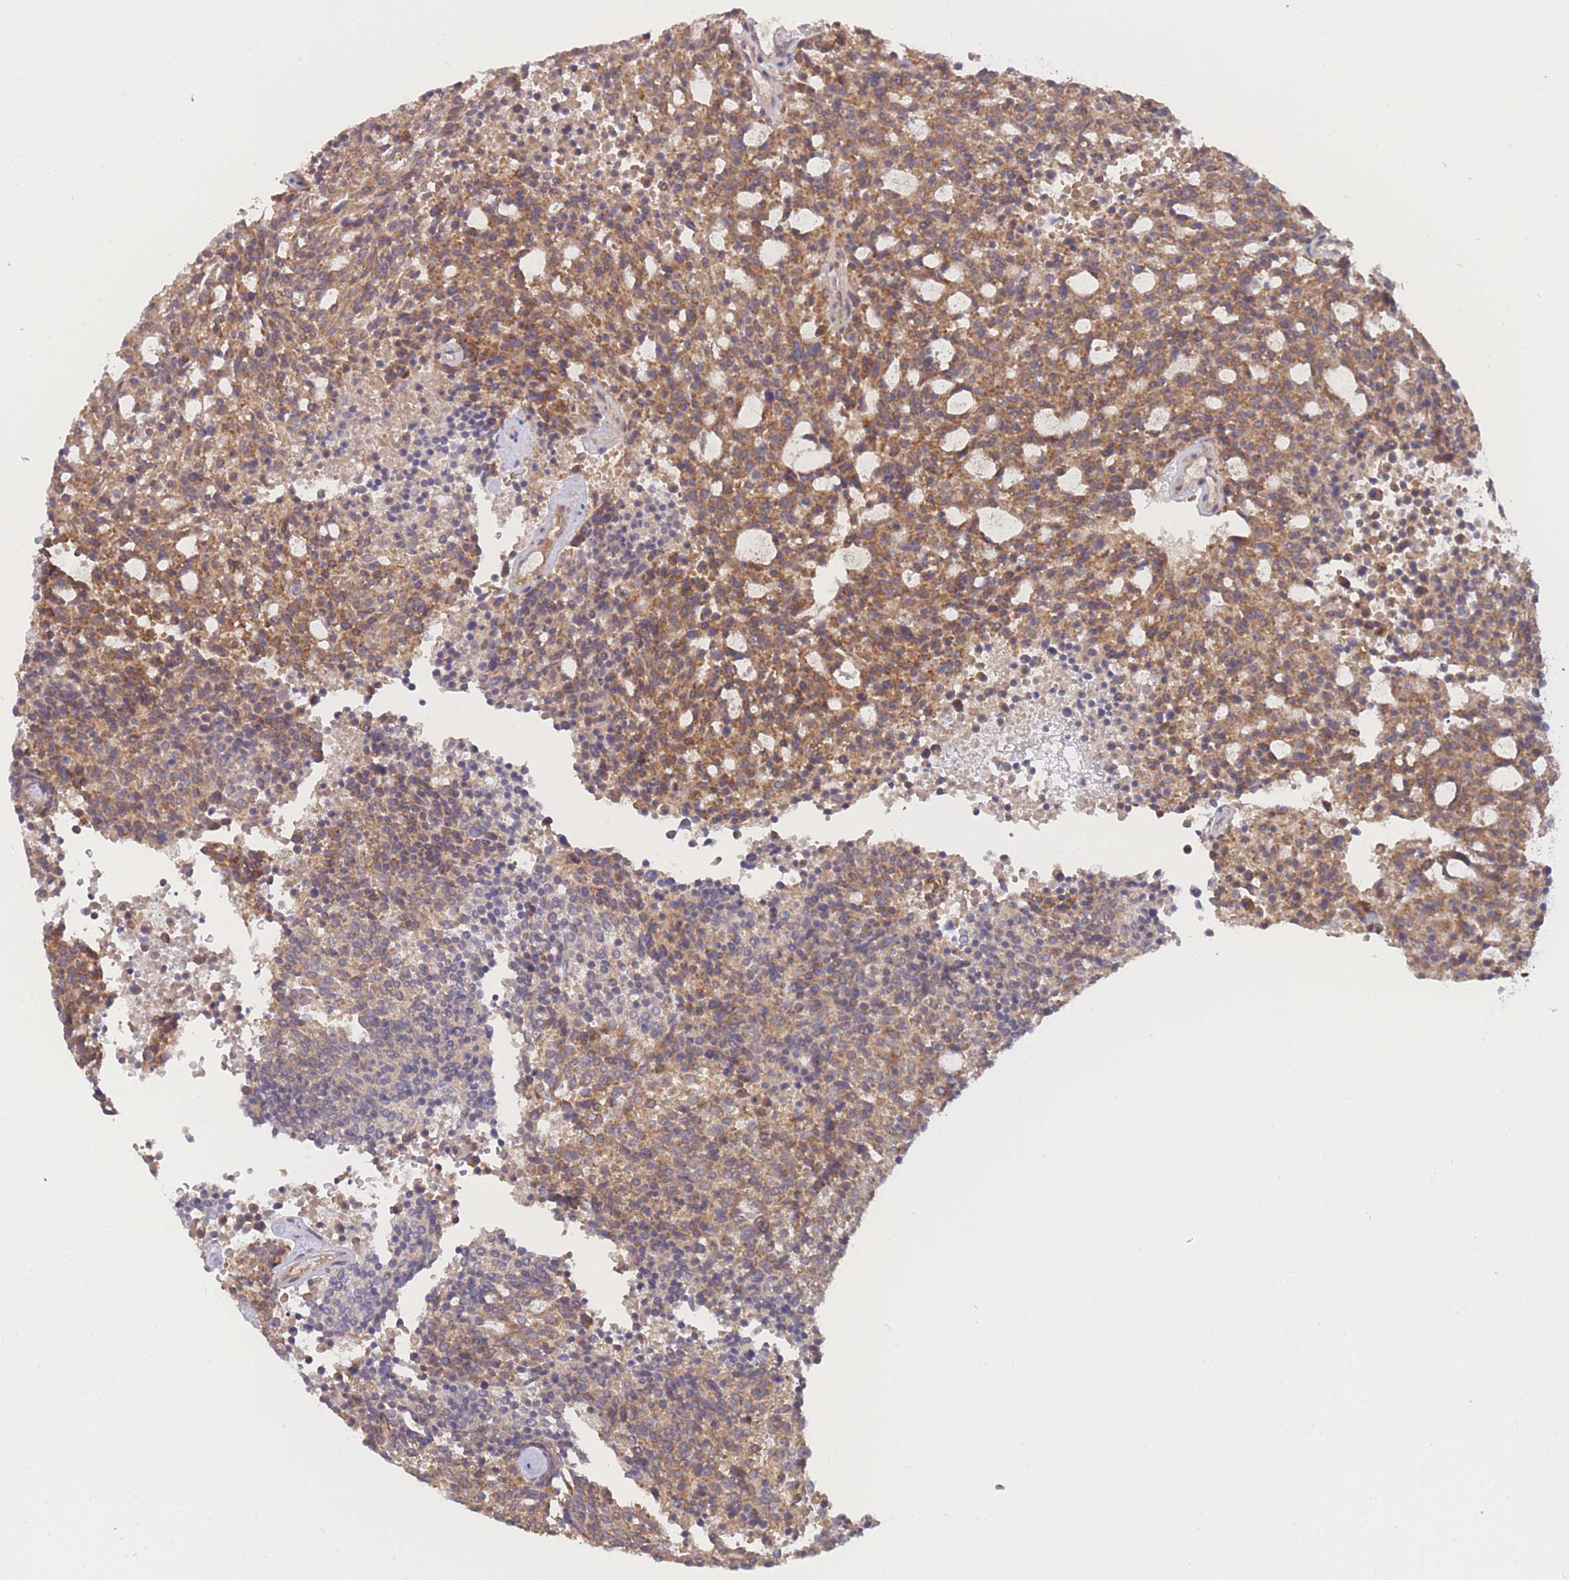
{"staining": {"intensity": "moderate", "quantity": ">75%", "location": "cytoplasmic/membranous"}, "tissue": "carcinoid", "cell_type": "Tumor cells", "image_type": "cancer", "snomed": [{"axis": "morphology", "description": "Carcinoid, malignant, NOS"}, {"axis": "topography", "description": "Pancreas"}], "caption": "The immunohistochemical stain labels moderate cytoplasmic/membranous positivity in tumor cells of carcinoid tissue.", "gene": "MRPS18B", "patient": {"sex": "female", "age": 54}}